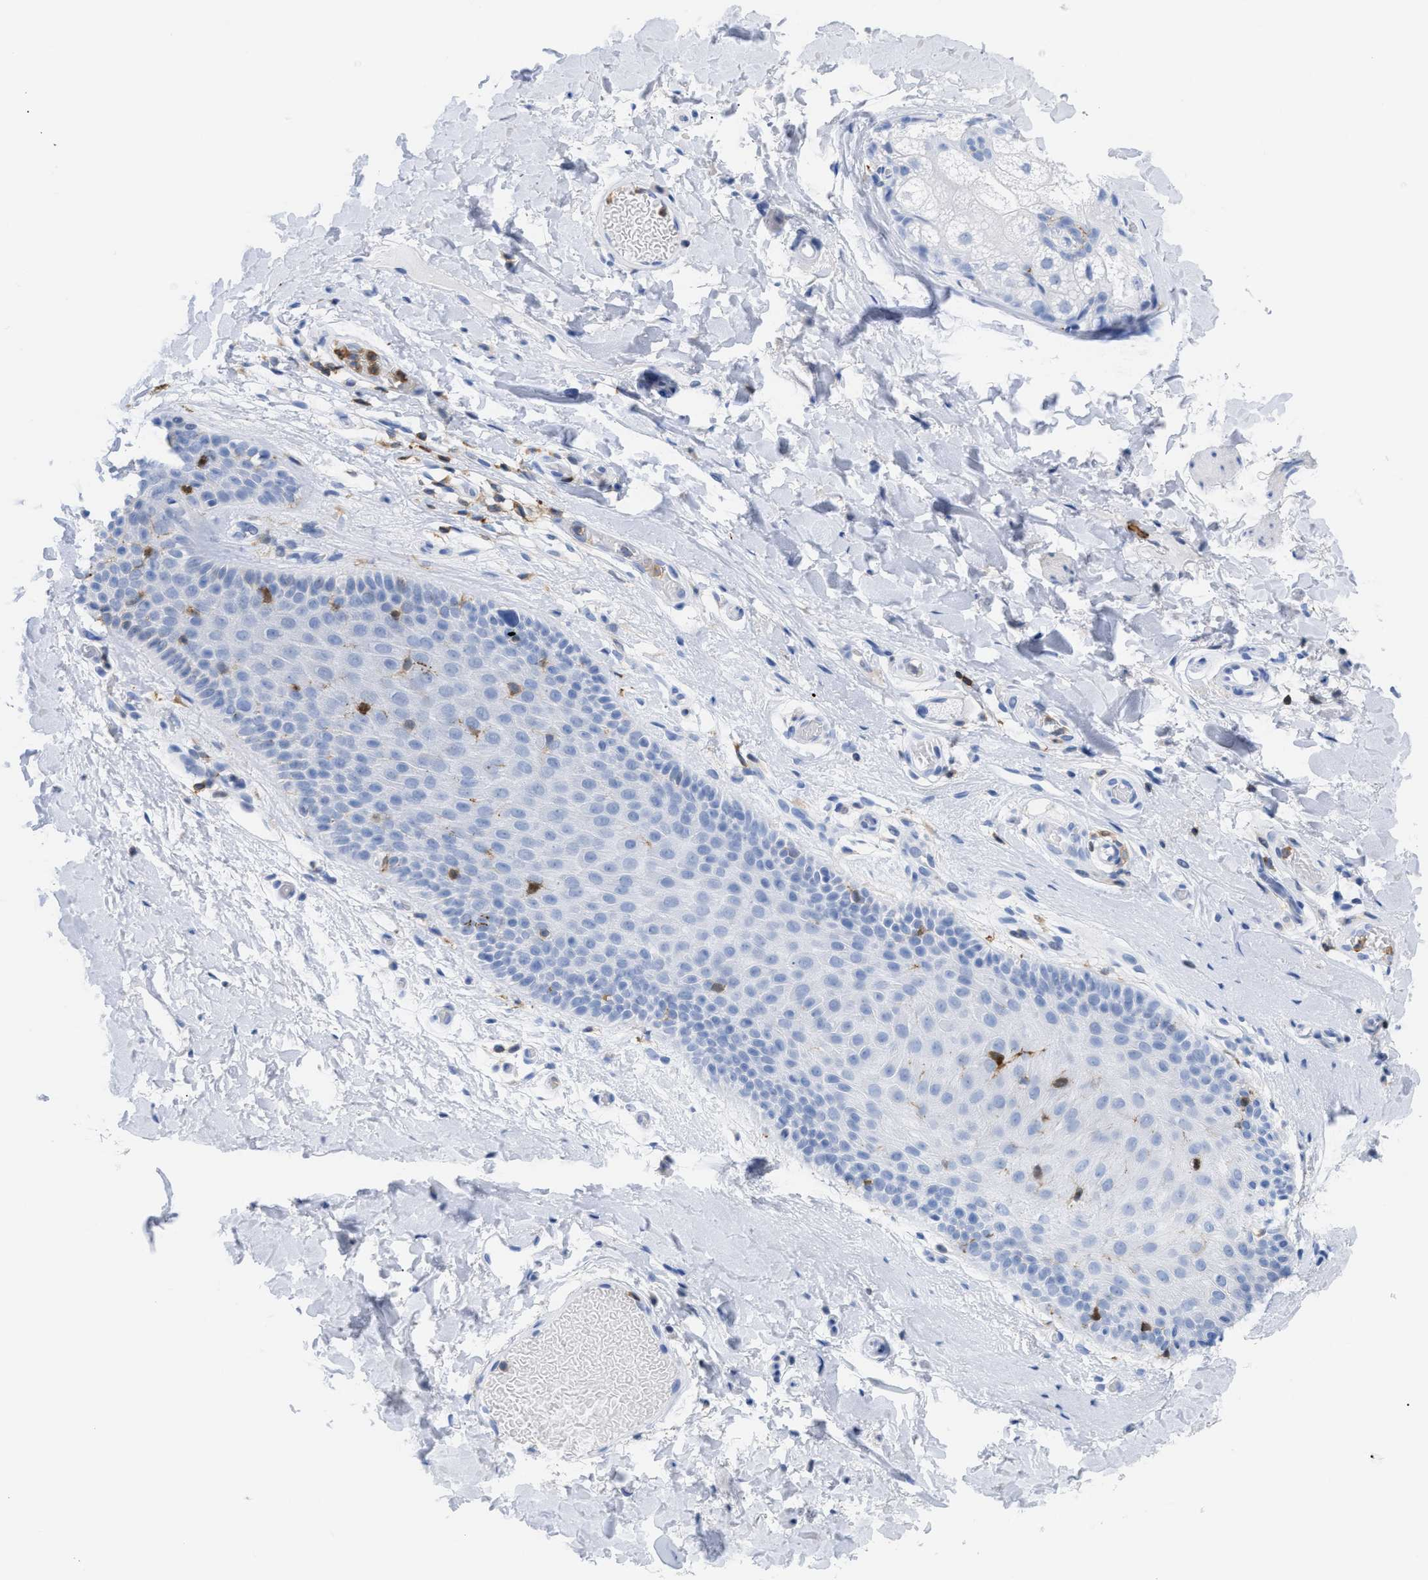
{"staining": {"intensity": "negative", "quantity": "none", "location": "none"}, "tissue": "skin", "cell_type": "Epidermal cells", "image_type": "normal", "snomed": [{"axis": "morphology", "description": "Normal tissue, NOS"}, {"axis": "topography", "description": "Vulva"}], "caption": "Immunohistochemical staining of benign skin reveals no significant positivity in epidermal cells. (Brightfield microscopy of DAB (3,3'-diaminobenzidine) immunohistochemistry (IHC) at high magnification).", "gene": "LCP1", "patient": {"sex": "female", "age": 73}}